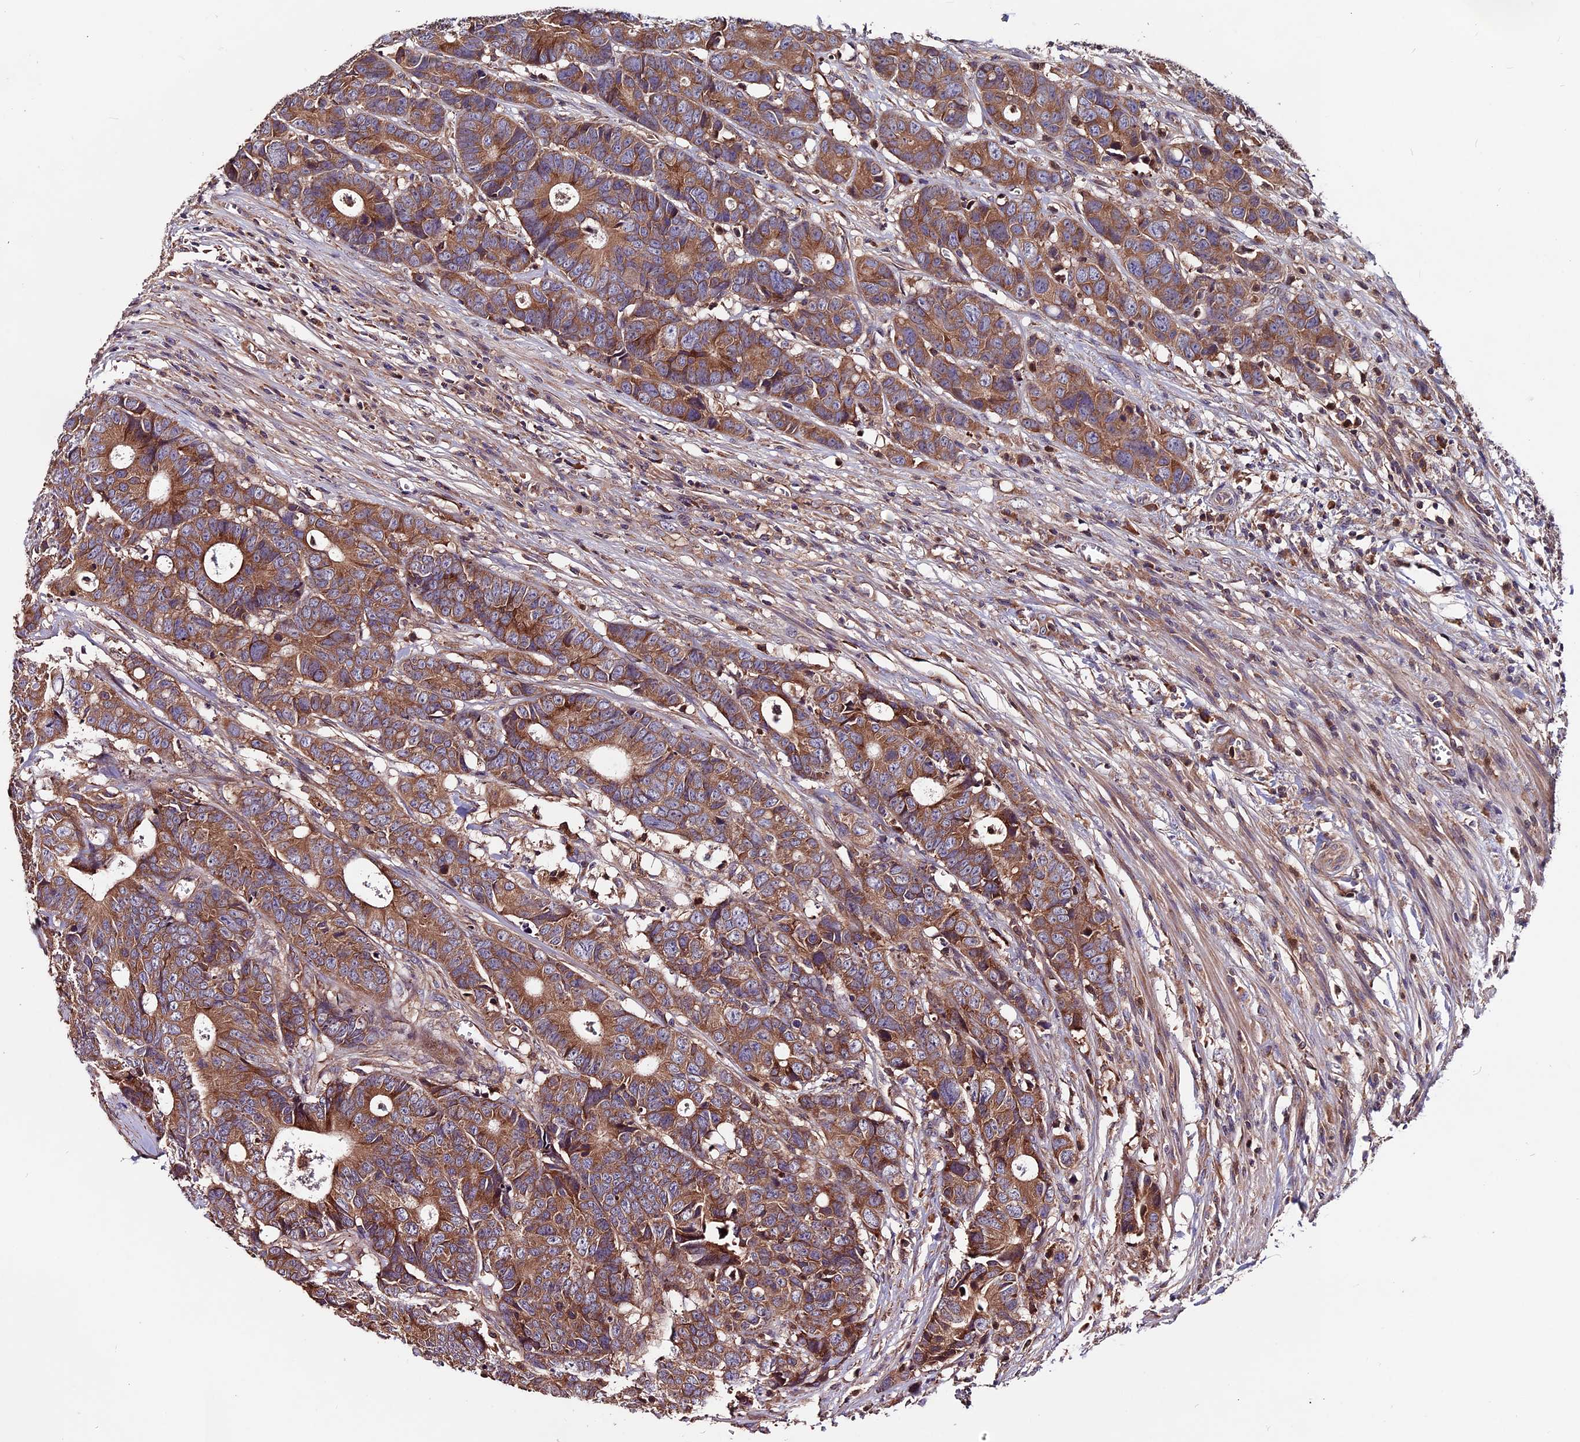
{"staining": {"intensity": "moderate", "quantity": ">75%", "location": "cytoplasmic/membranous"}, "tissue": "colorectal cancer", "cell_type": "Tumor cells", "image_type": "cancer", "snomed": [{"axis": "morphology", "description": "Adenocarcinoma, NOS"}, {"axis": "topography", "description": "Colon"}], "caption": "Tumor cells display moderate cytoplasmic/membranous staining in about >75% of cells in colorectal cancer.", "gene": "ZNF598", "patient": {"sex": "female", "age": 57}}